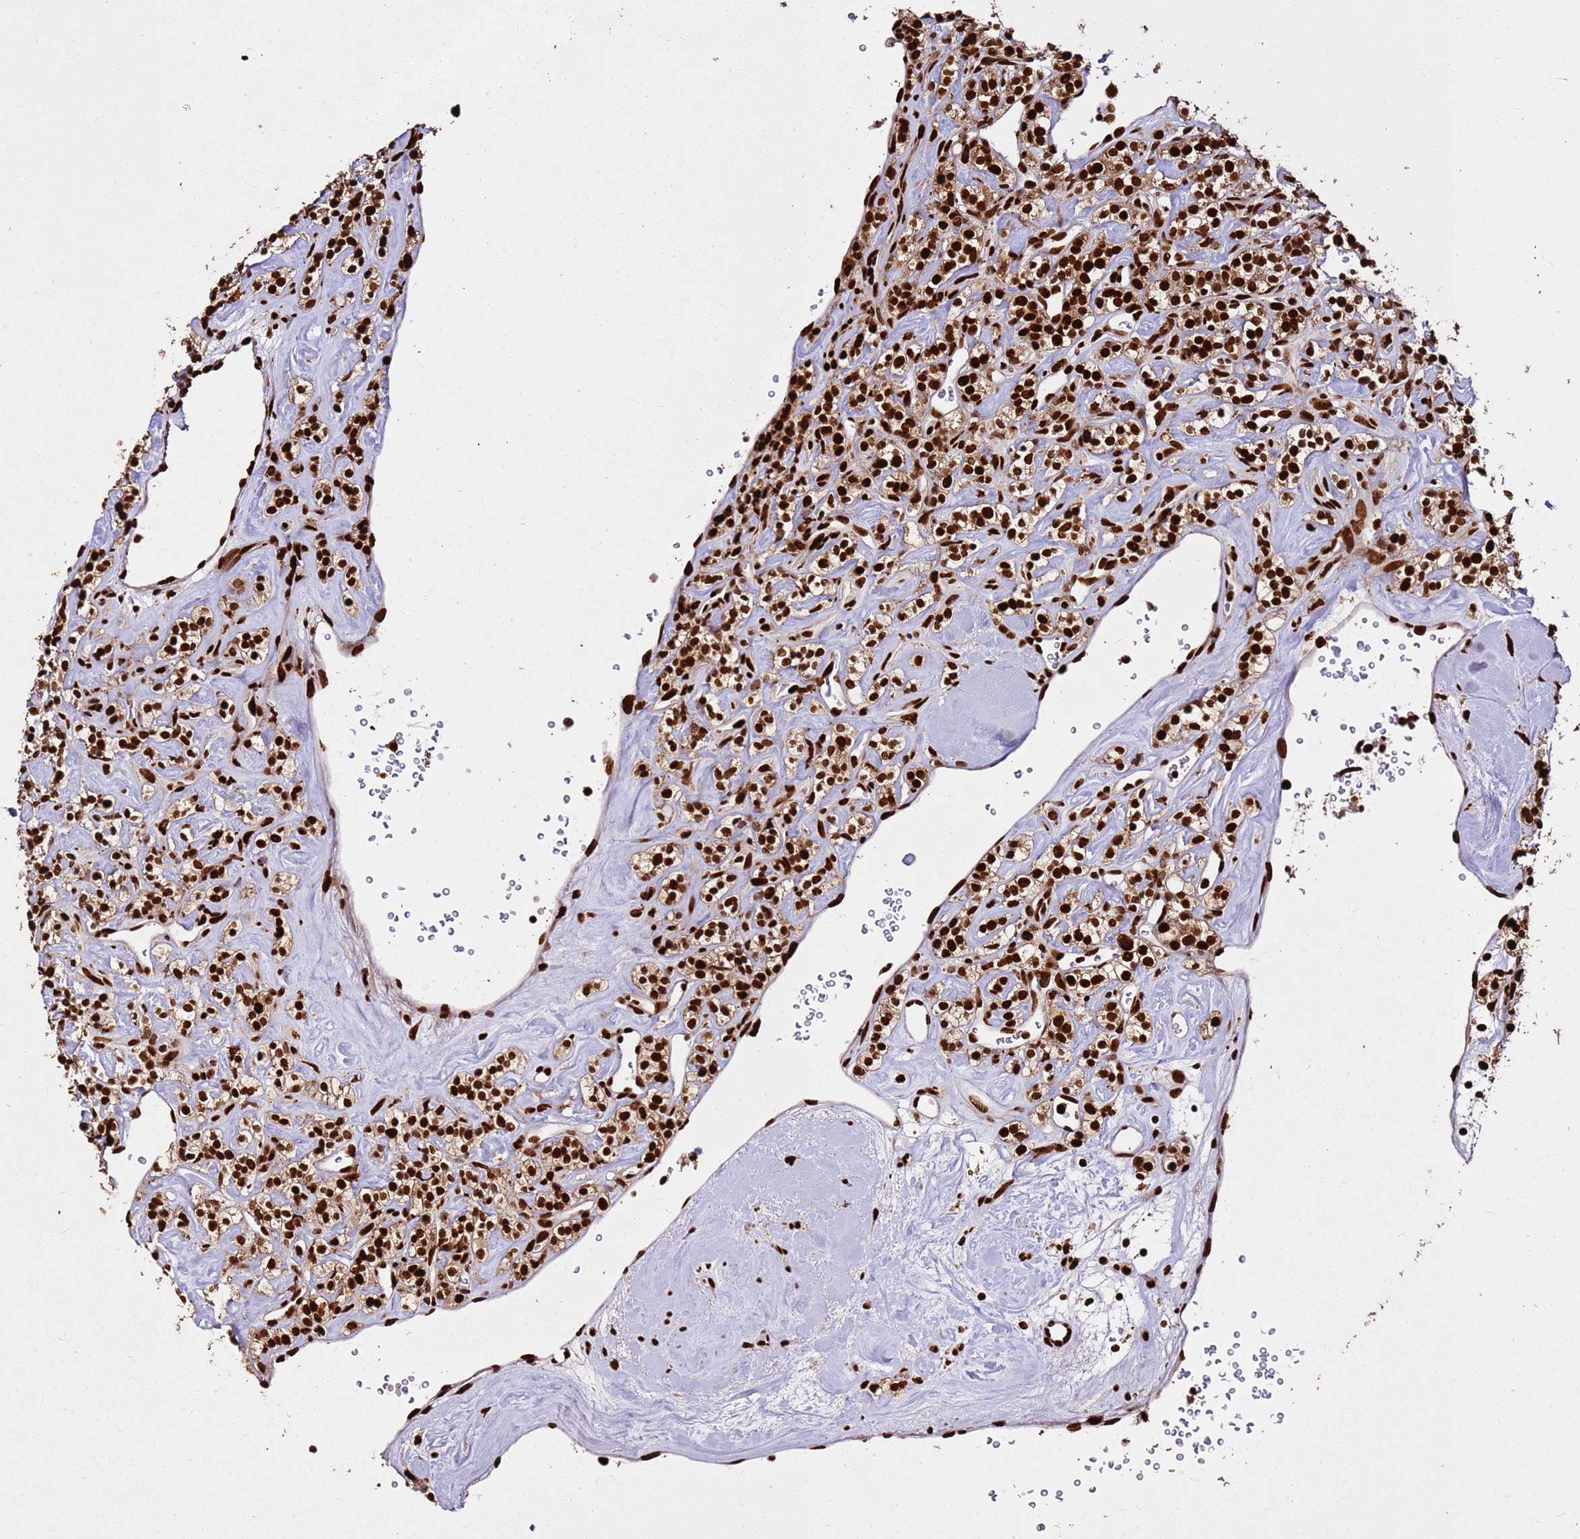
{"staining": {"intensity": "strong", "quantity": ">75%", "location": "nuclear"}, "tissue": "renal cancer", "cell_type": "Tumor cells", "image_type": "cancer", "snomed": [{"axis": "morphology", "description": "Adenocarcinoma, NOS"}, {"axis": "topography", "description": "Kidney"}], "caption": "About >75% of tumor cells in renal cancer (adenocarcinoma) reveal strong nuclear protein positivity as visualized by brown immunohistochemical staining.", "gene": "HNRNPAB", "patient": {"sex": "male", "age": 77}}